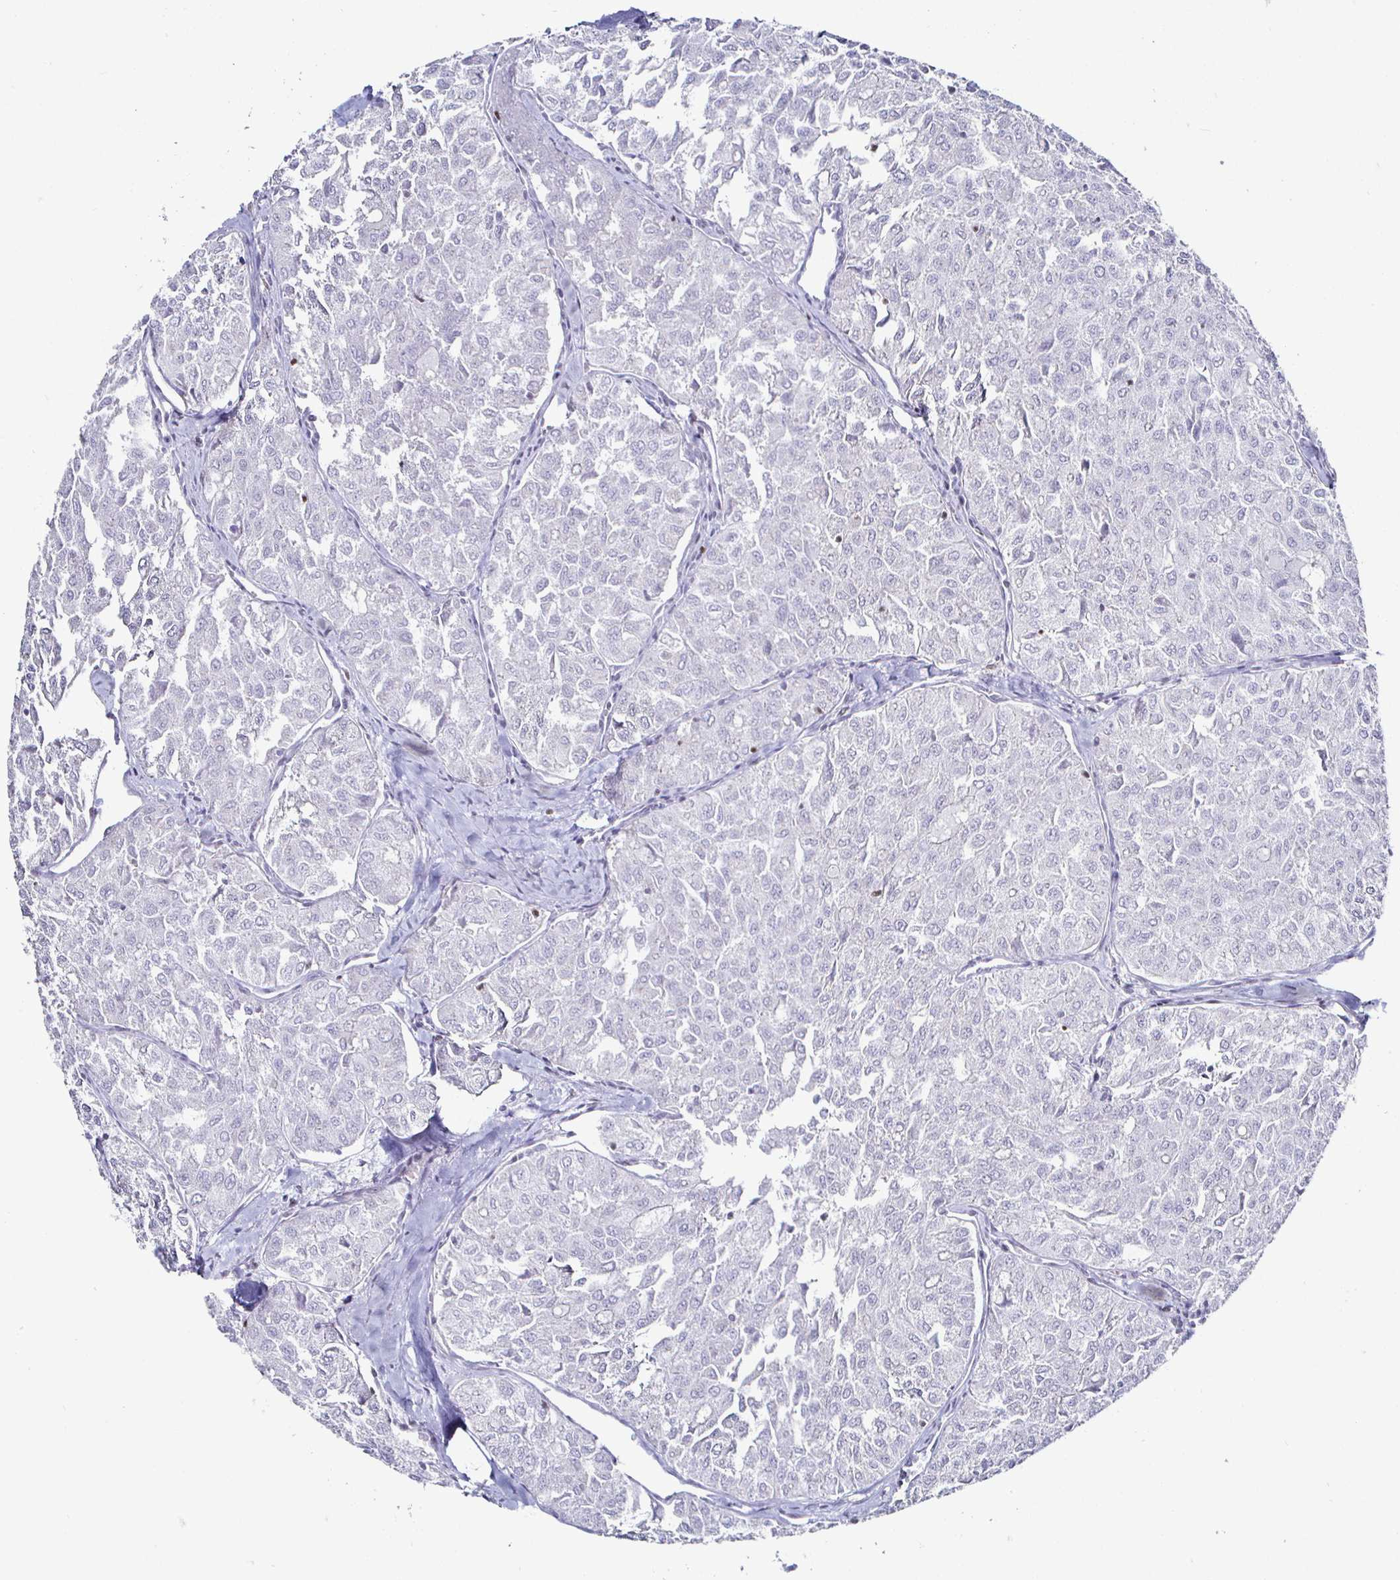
{"staining": {"intensity": "negative", "quantity": "none", "location": "none"}, "tissue": "thyroid cancer", "cell_type": "Tumor cells", "image_type": "cancer", "snomed": [{"axis": "morphology", "description": "Follicular adenoma carcinoma, NOS"}, {"axis": "topography", "description": "Thyroid gland"}], "caption": "Immunohistochemistry (IHC) photomicrograph of human thyroid cancer stained for a protein (brown), which demonstrates no positivity in tumor cells. (DAB (3,3'-diaminobenzidine) immunohistochemistry visualized using brightfield microscopy, high magnification).", "gene": "RUNX2", "patient": {"sex": "male", "age": 75}}